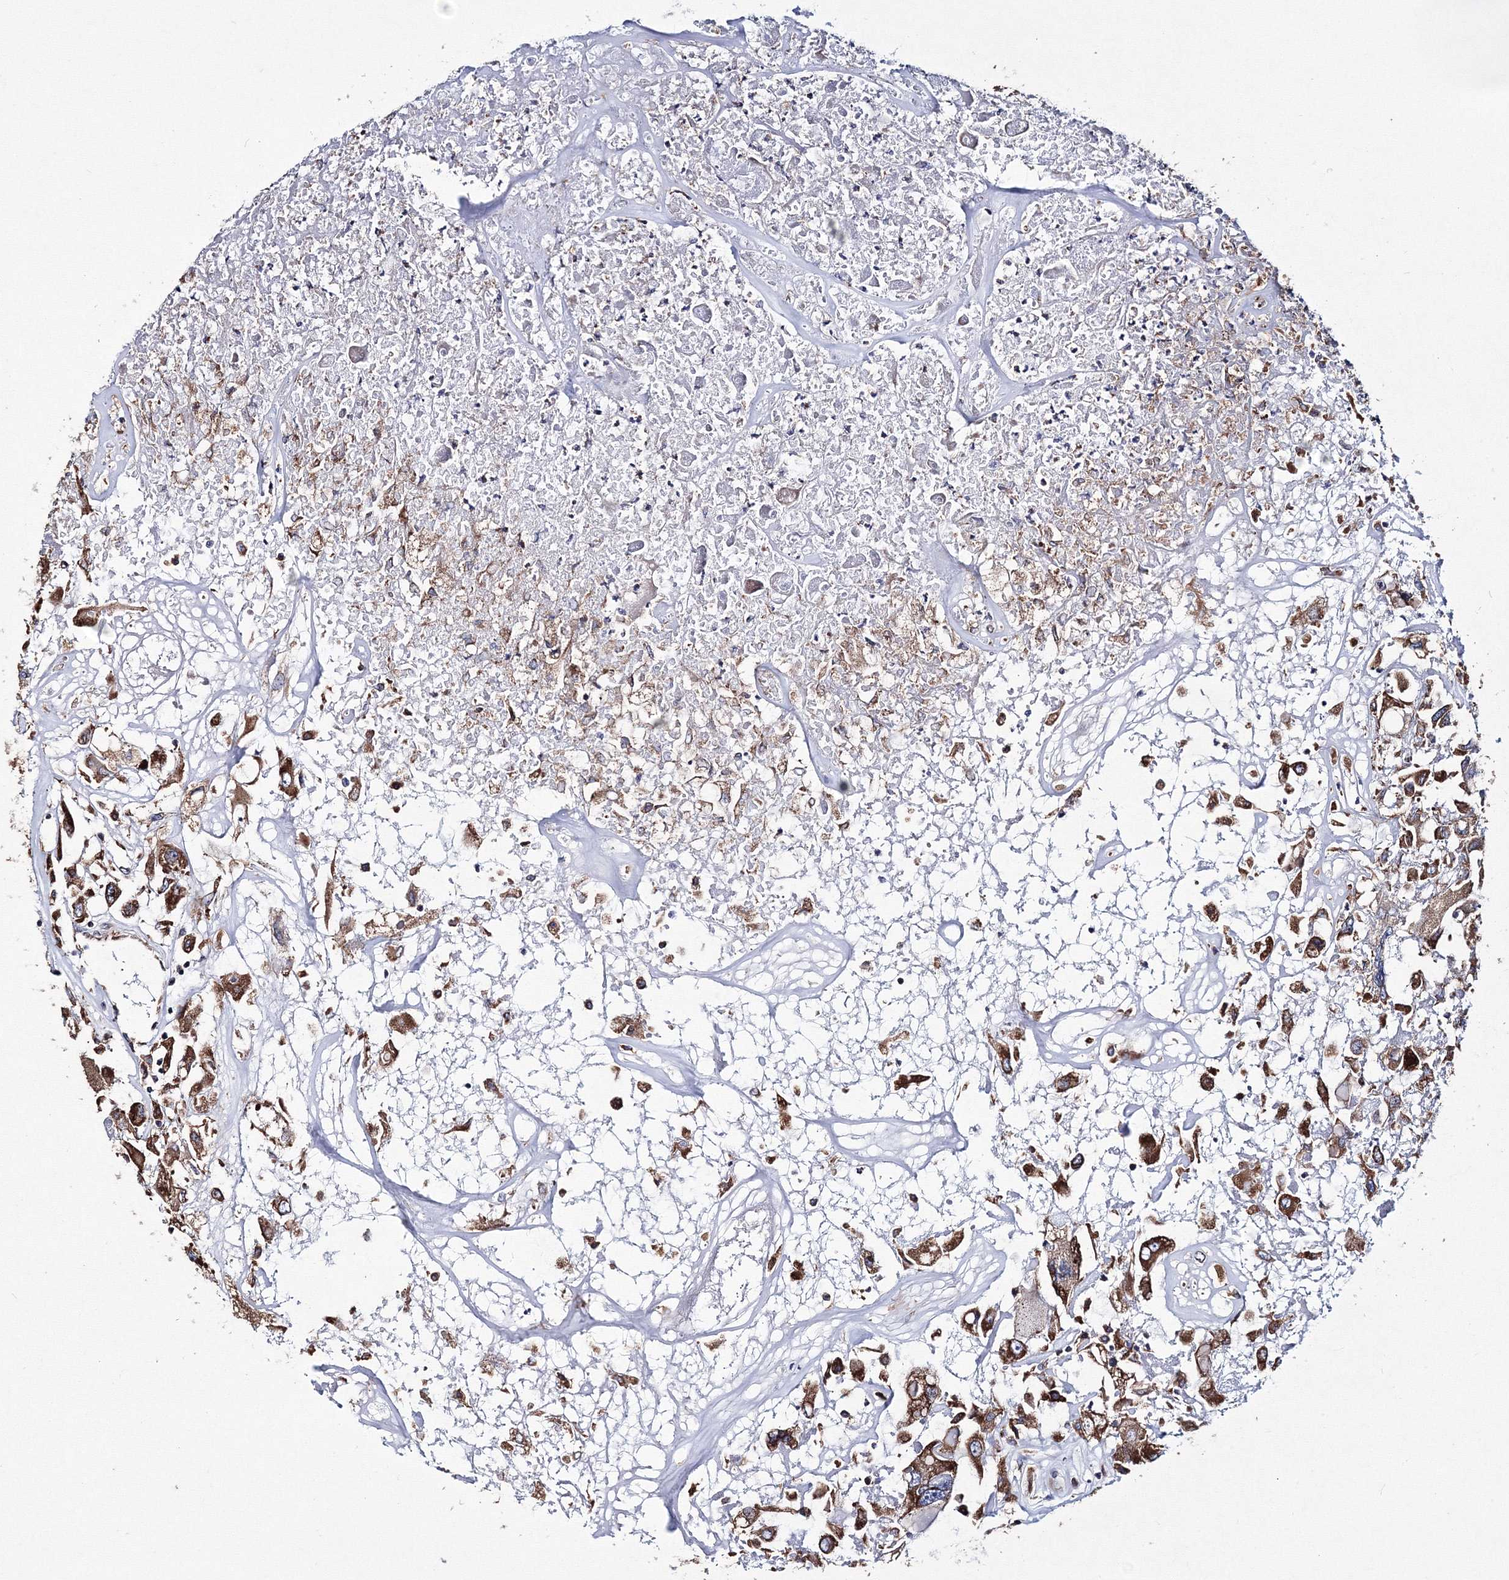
{"staining": {"intensity": "strong", "quantity": ">75%", "location": "cytoplasmic/membranous"}, "tissue": "renal cancer", "cell_type": "Tumor cells", "image_type": "cancer", "snomed": [{"axis": "morphology", "description": "Adenocarcinoma, NOS"}, {"axis": "topography", "description": "Kidney"}], "caption": "DAB (3,3'-diaminobenzidine) immunohistochemical staining of renal adenocarcinoma exhibits strong cytoplasmic/membranous protein expression in approximately >75% of tumor cells. The staining was performed using DAB (3,3'-diaminobenzidine), with brown indicating positive protein expression. Nuclei are stained blue with hematoxylin.", "gene": "VPS8", "patient": {"sex": "female", "age": 52}}